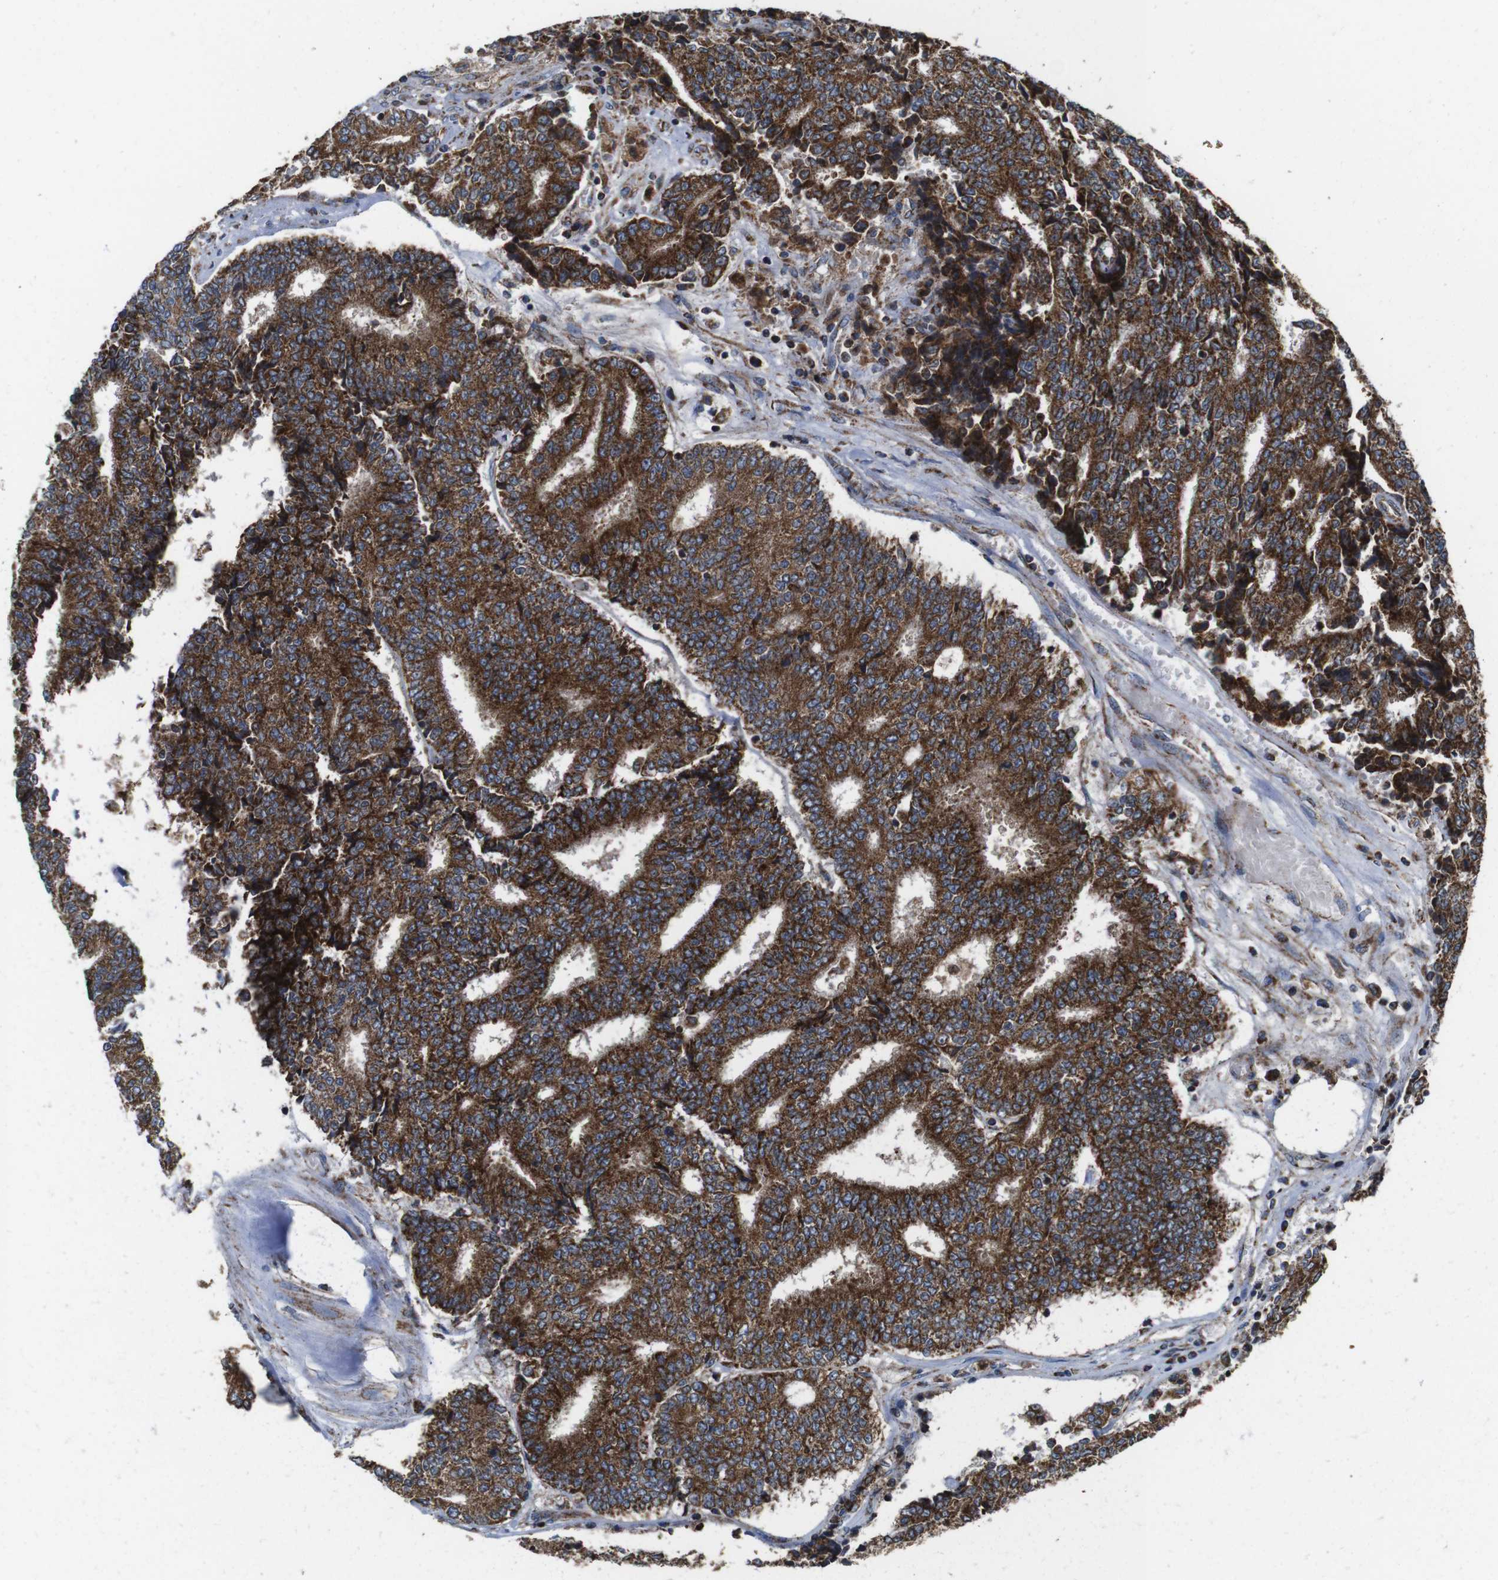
{"staining": {"intensity": "strong", "quantity": ">75%", "location": "cytoplasmic/membranous"}, "tissue": "prostate cancer", "cell_type": "Tumor cells", "image_type": "cancer", "snomed": [{"axis": "morphology", "description": "Normal tissue, NOS"}, {"axis": "morphology", "description": "Adenocarcinoma, High grade"}, {"axis": "topography", "description": "Prostate"}, {"axis": "topography", "description": "Seminal veicle"}], "caption": "Protein analysis of prostate cancer tissue reveals strong cytoplasmic/membranous positivity in about >75% of tumor cells. (DAB IHC, brown staining for protein, blue staining for nuclei).", "gene": "HK1", "patient": {"sex": "male", "age": 55}}